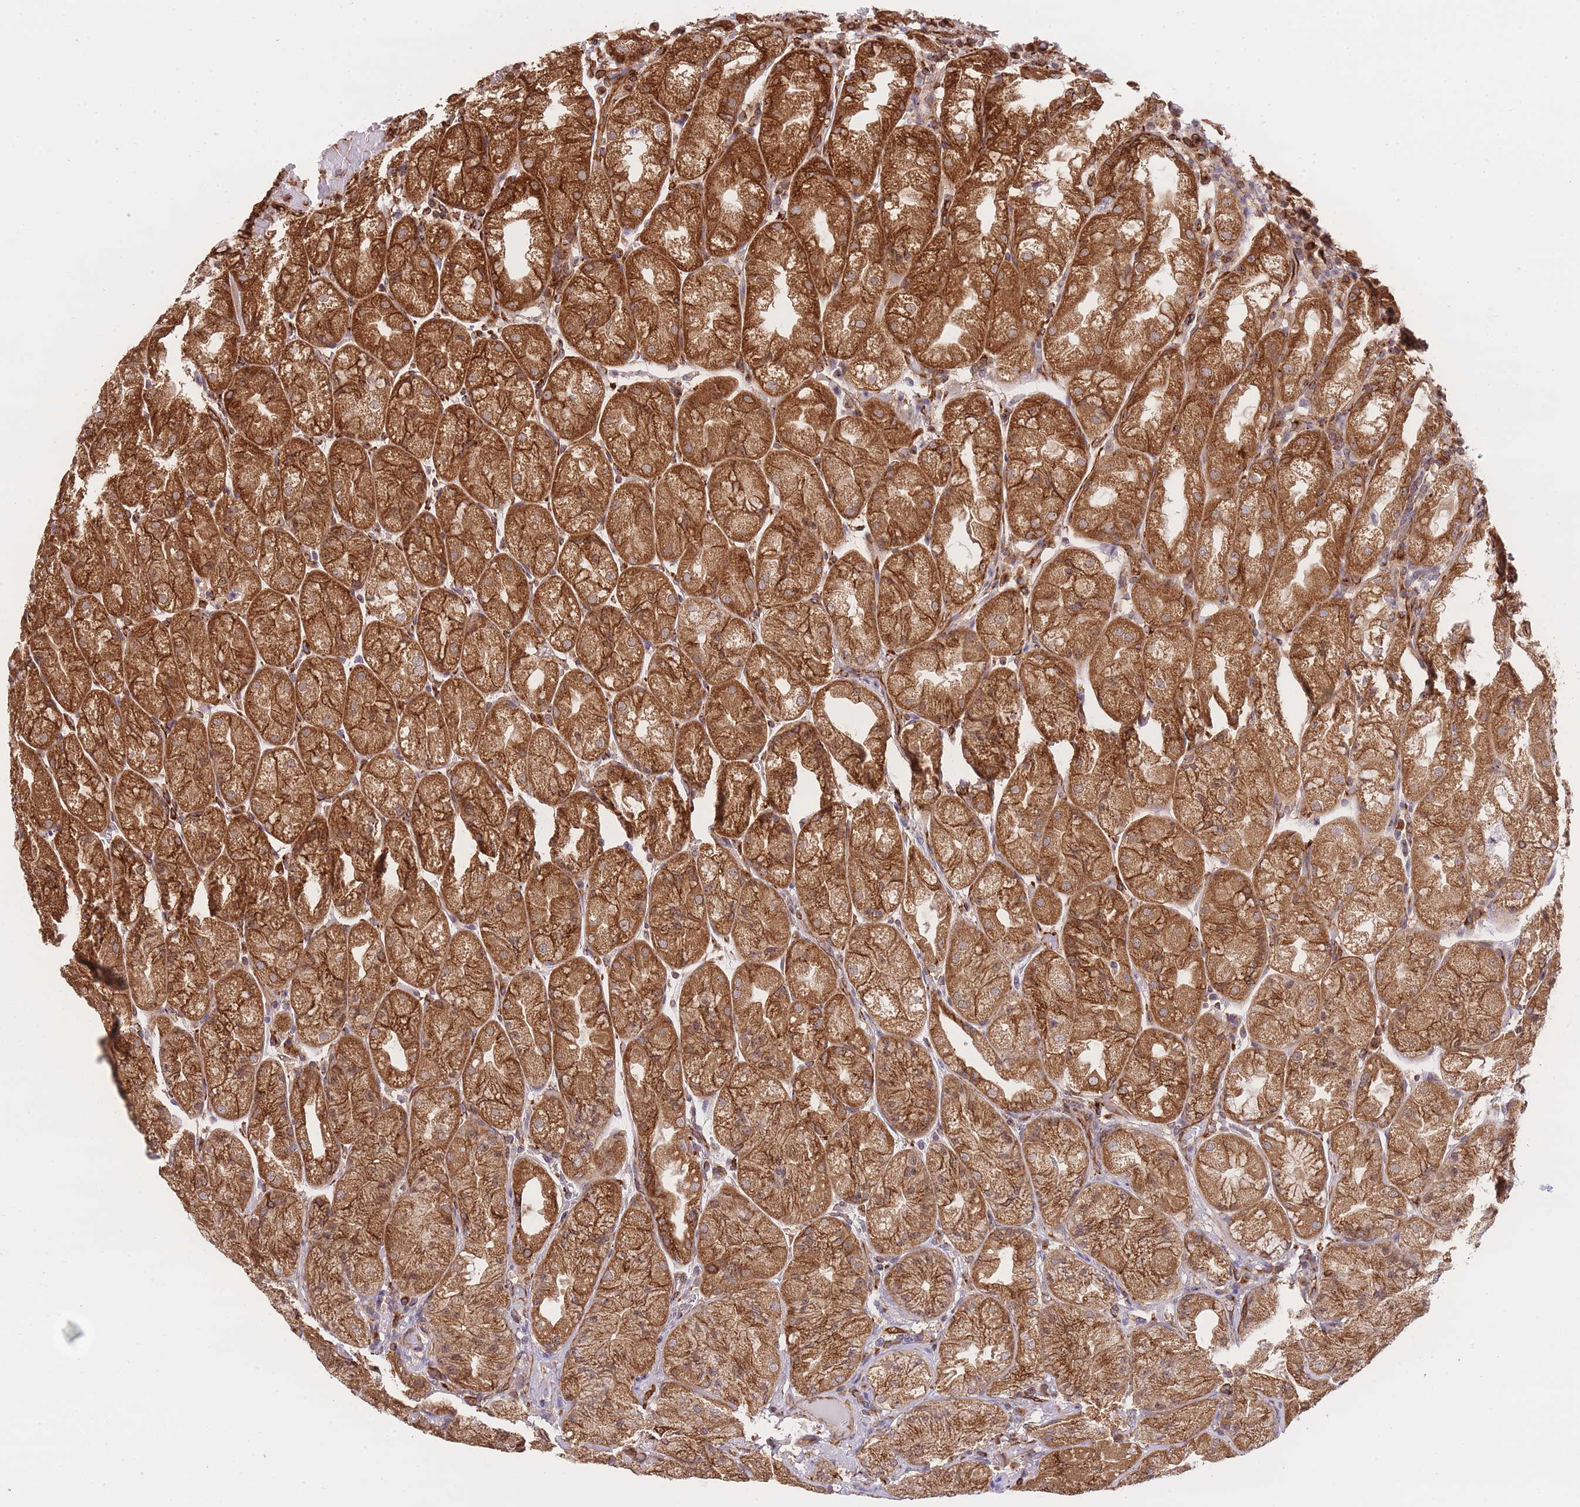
{"staining": {"intensity": "strong", "quantity": ">75%", "location": "cytoplasmic/membranous"}, "tissue": "stomach", "cell_type": "Glandular cells", "image_type": "normal", "snomed": [{"axis": "morphology", "description": "Normal tissue, NOS"}, {"axis": "topography", "description": "Stomach, upper"}], "caption": "This photomicrograph exhibits immunohistochemistry staining of unremarkable stomach, with high strong cytoplasmic/membranous staining in approximately >75% of glandular cells.", "gene": "EXOSC8", "patient": {"sex": "male", "age": 52}}